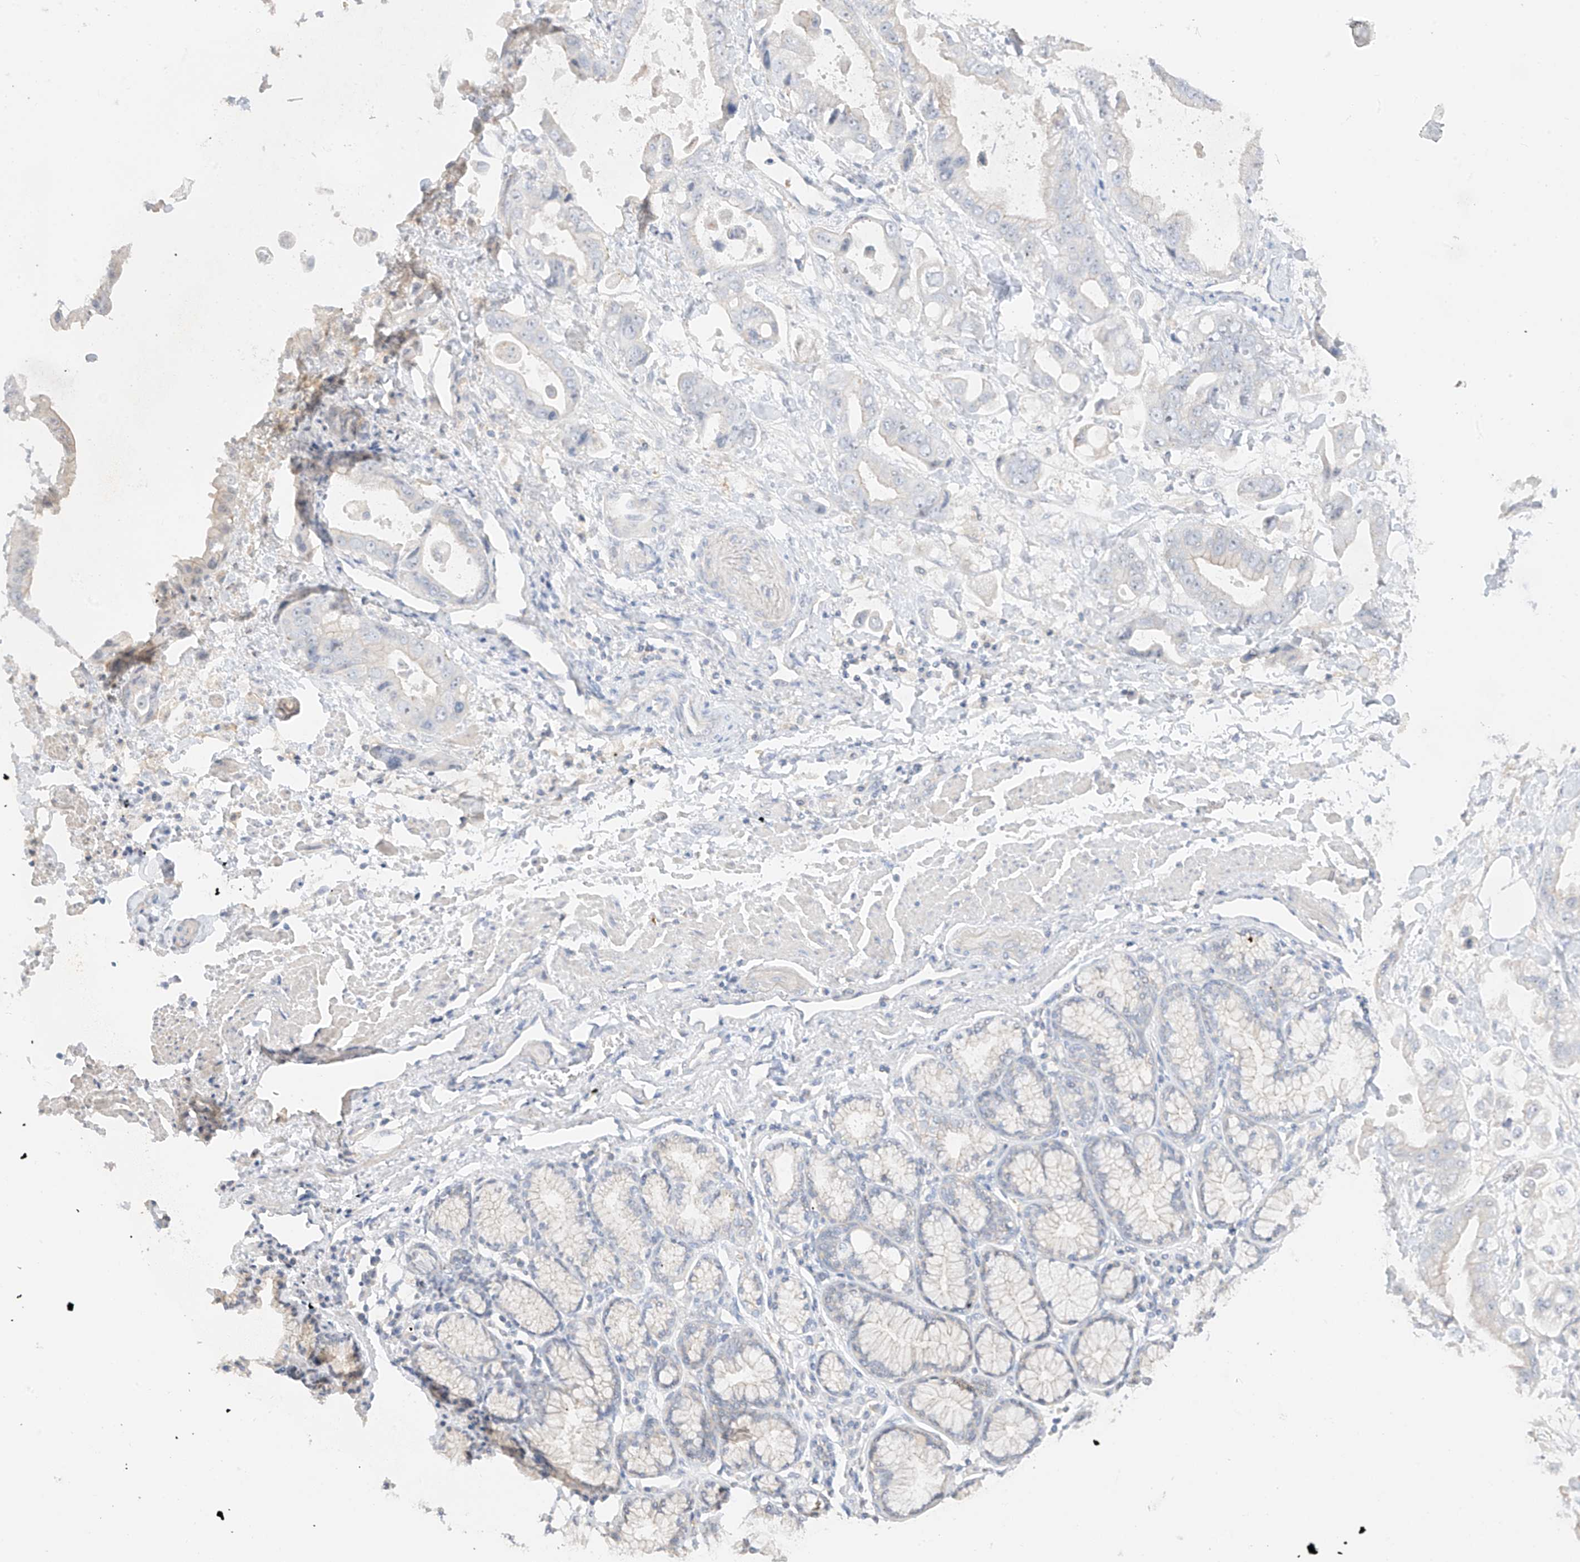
{"staining": {"intensity": "negative", "quantity": "none", "location": "none"}, "tissue": "stomach cancer", "cell_type": "Tumor cells", "image_type": "cancer", "snomed": [{"axis": "morphology", "description": "Adenocarcinoma, NOS"}, {"axis": "topography", "description": "Stomach"}], "caption": "The immunohistochemistry (IHC) histopathology image has no significant staining in tumor cells of adenocarcinoma (stomach) tissue.", "gene": "ZBTB41", "patient": {"sex": "male", "age": 62}}